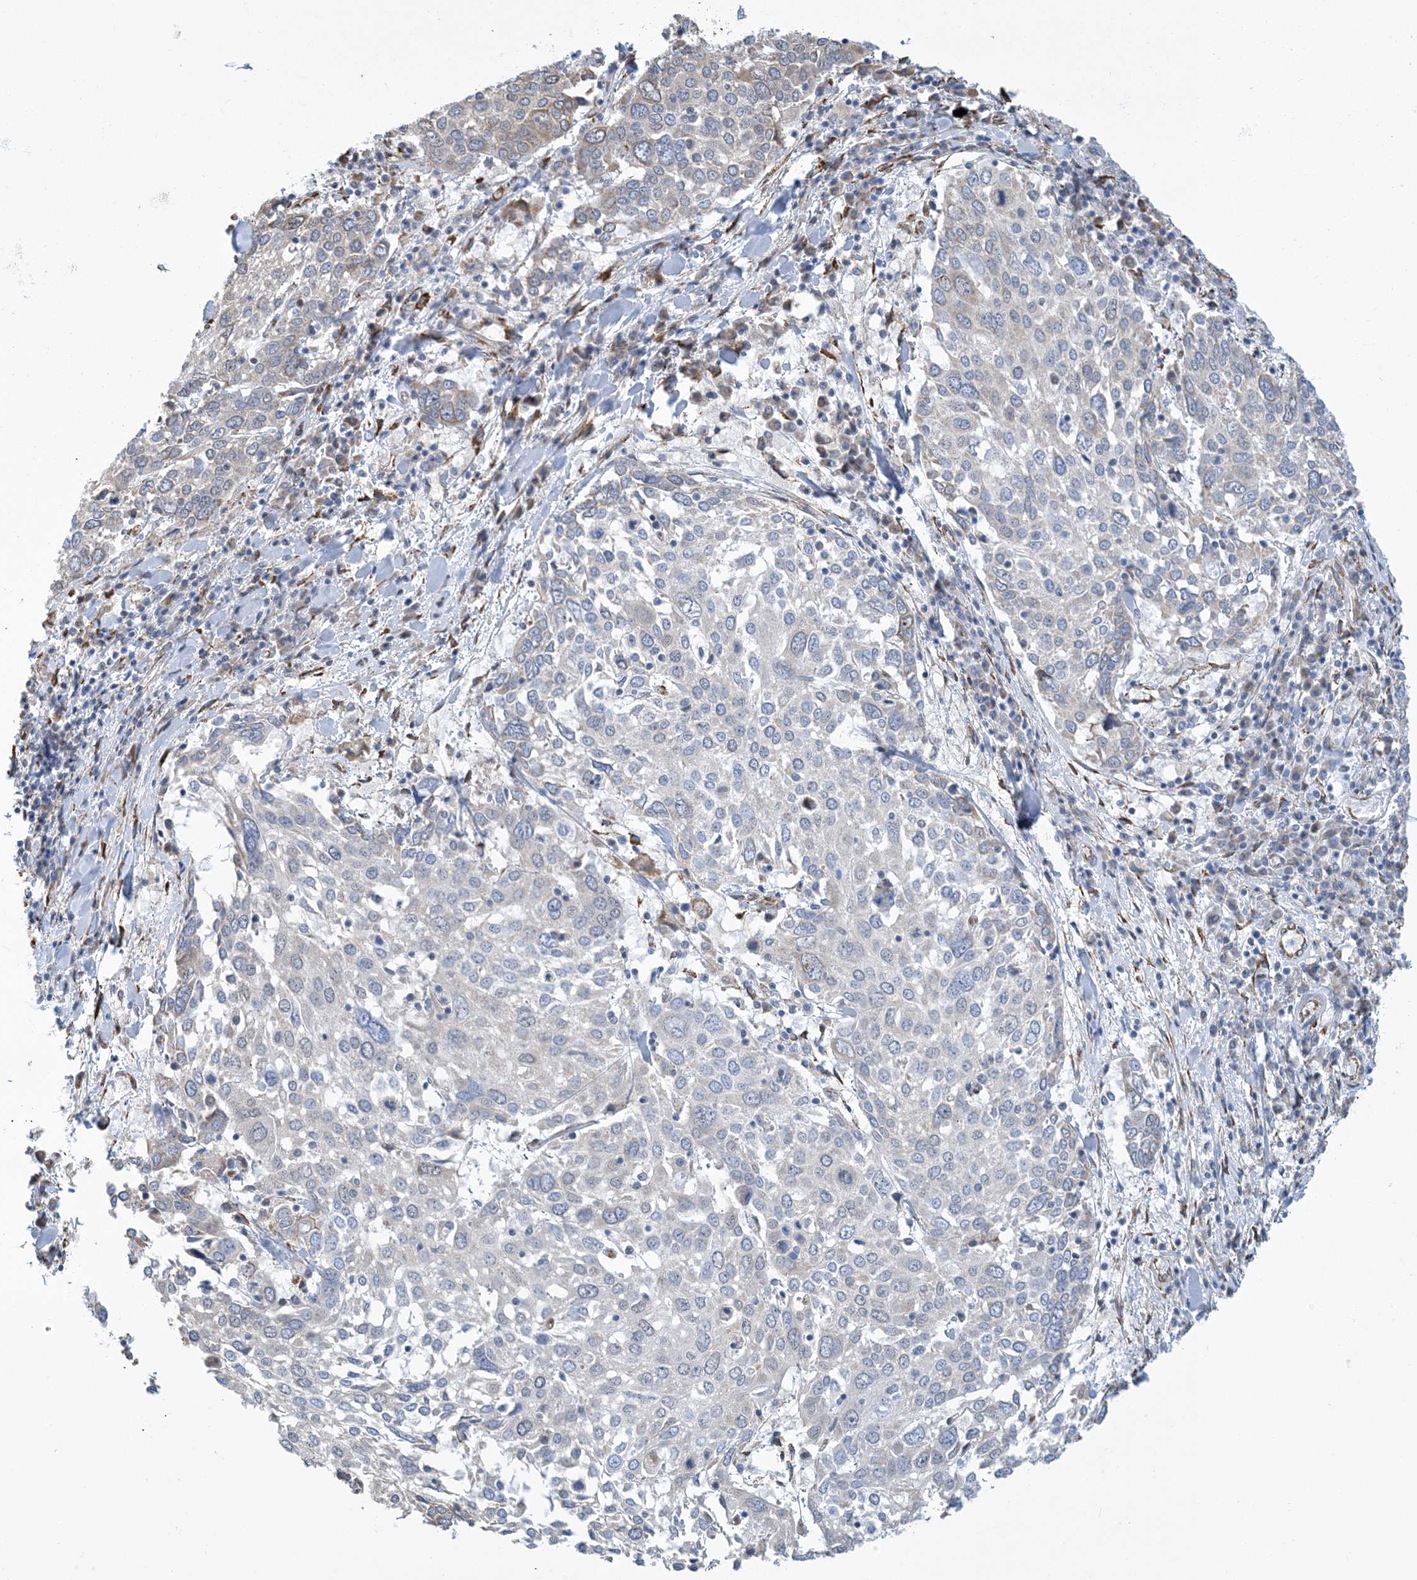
{"staining": {"intensity": "negative", "quantity": "none", "location": "none"}, "tissue": "lung cancer", "cell_type": "Tumor cells", "image_type": "cancer", "snomed": [{"axis": "morphology", "description": "Squamous cell carcinoma, NOS"}, {"axis": "topography", "description": "Lung"}], "caption": "DAB (3,3'-diaminobenzidine) immunohistochemical staining of human lung cancer exhibits no significant expression in tumor cells.", "gene": "CCDC14", "patient": {"sex": "male", "age": 65}}